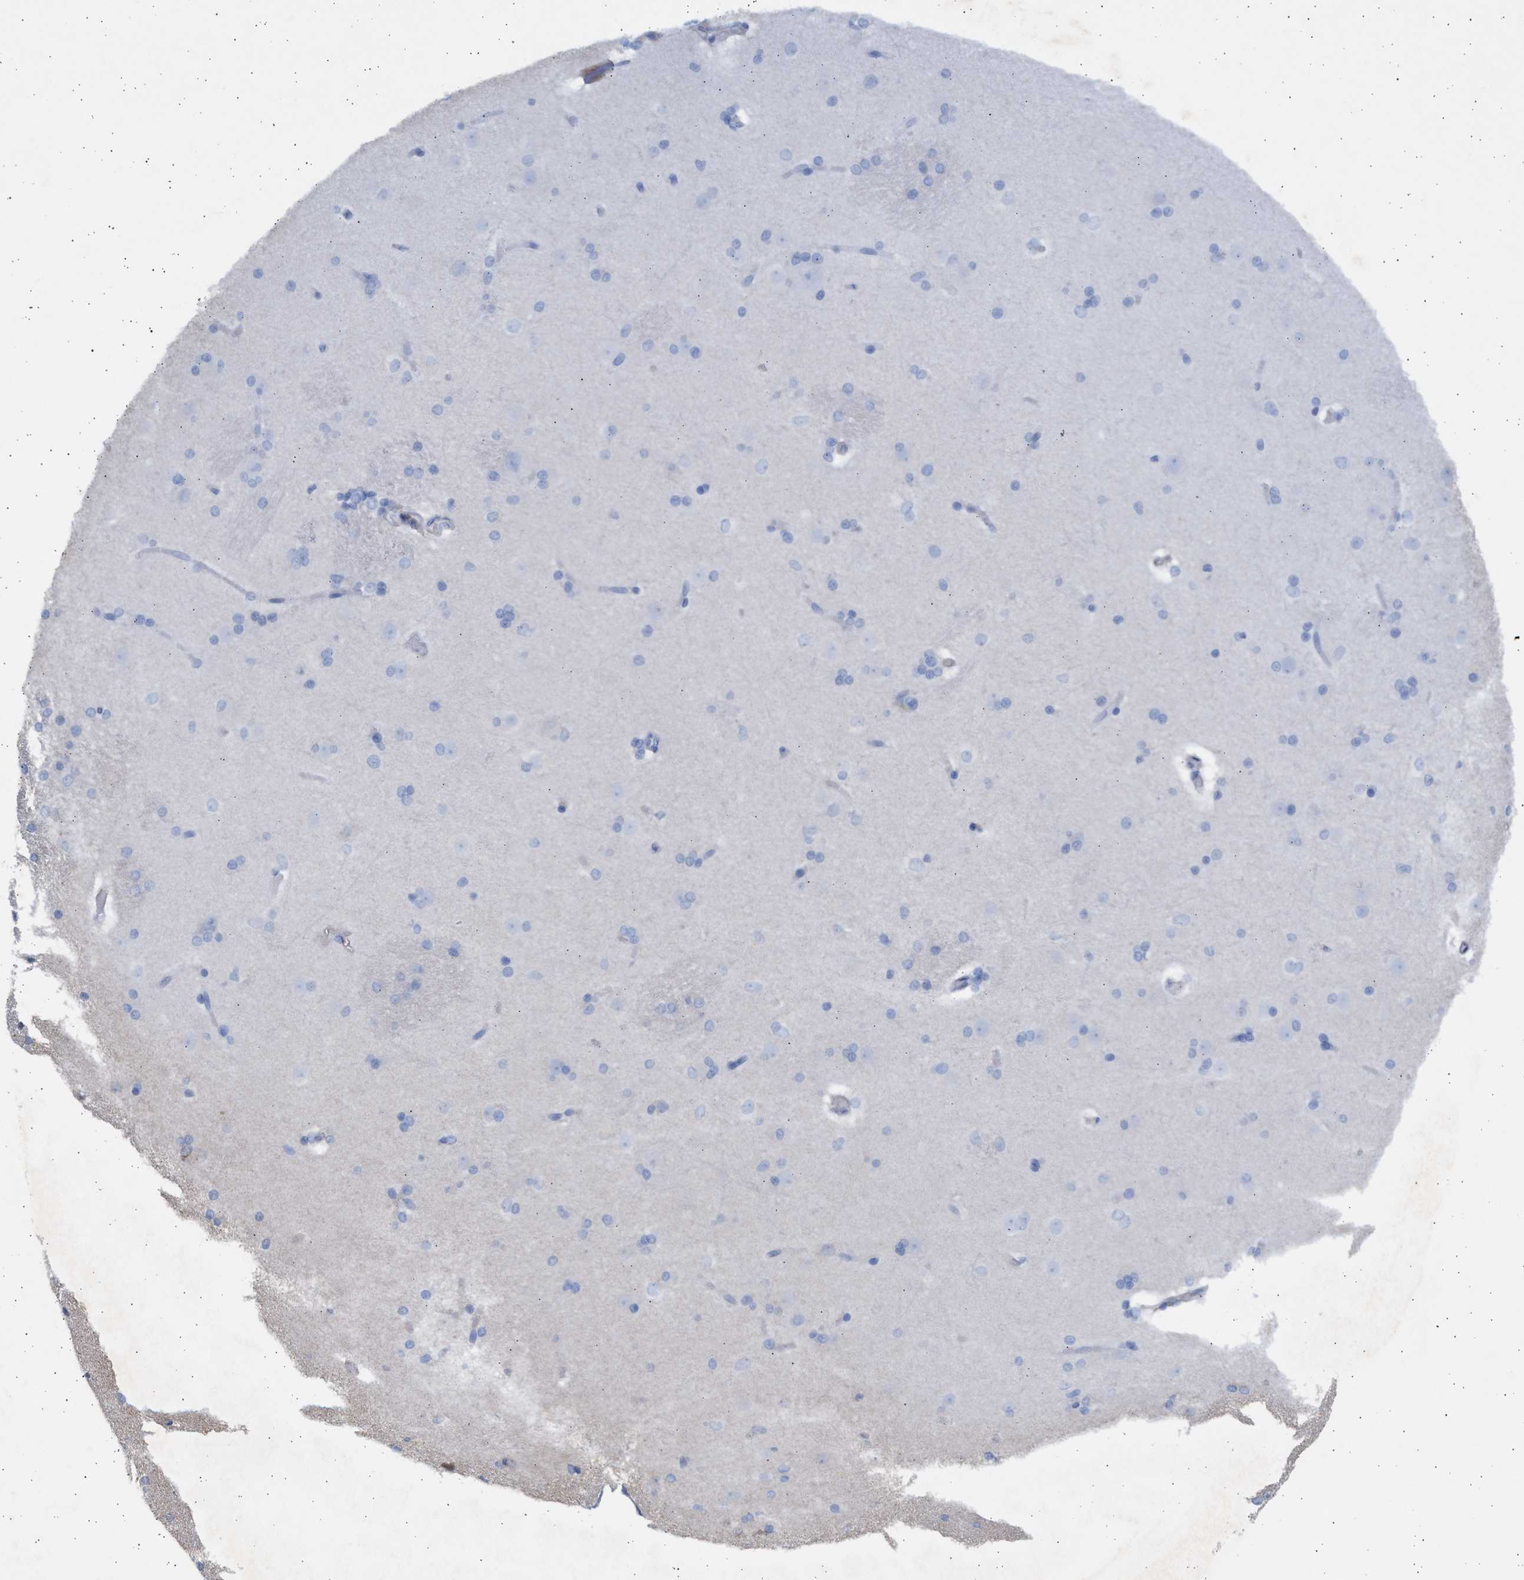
{"staining": {"intensity": "negative", "quantity": "none", "location": "none"}, "tissue": "caudate", "cell_type": "Glial cells", "image_type": "normal", "snomed": [{"axis": "morphology", "description": "Normal tissue, NOS"}, {"axis": "topography", "description": "Lateral ventricle wall"}], "caption": "A micrograph of caudate stained for a protein exhibits no brown staining in glial cells. (DAB (3,3'-diaminobenzidine) IHC, high magnification).", "gene": "NBR1", "patient": {"sex": "female", "age": 19}}